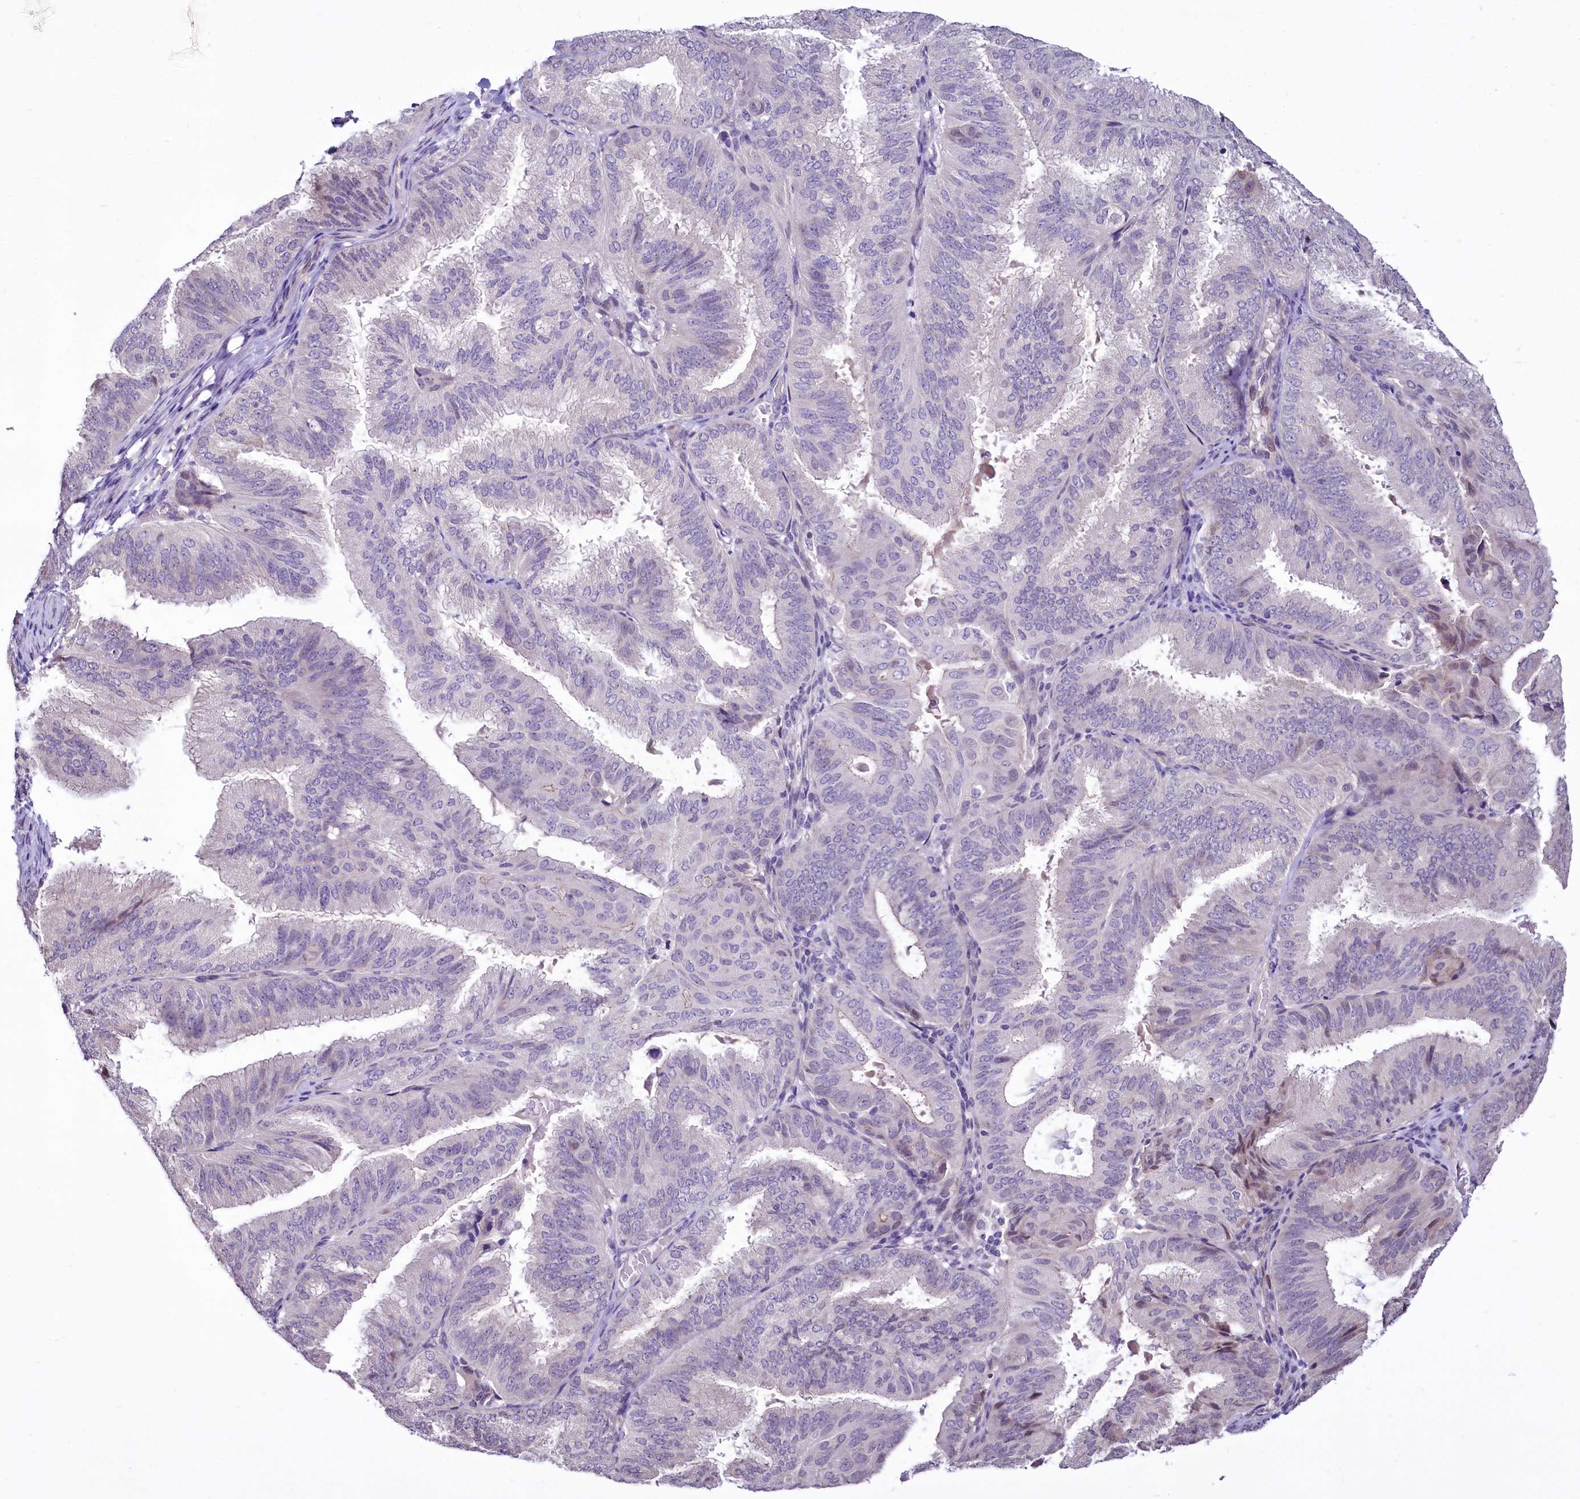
{"staining": {"intensity": "negative", "quantity": "none", "location": "none"}, "tissue": "endometrial cancer", "cell_type": "Tumor cells", "image_type": "cancer", "snomed": [{"axis": "morphology", "description": "Adenocarcinoma, NOS"}, {"axis": "topography", "description": "Endometrium"}], "caption": "Tumor cells show no significant protein expression in endometrial adenocarcinoma. (Brightfield microscopy of DAB immunohistochemistry (IHC) at high magnification).", "gene": "BANK1", "patient": {"sex": "female", "age": 49}}